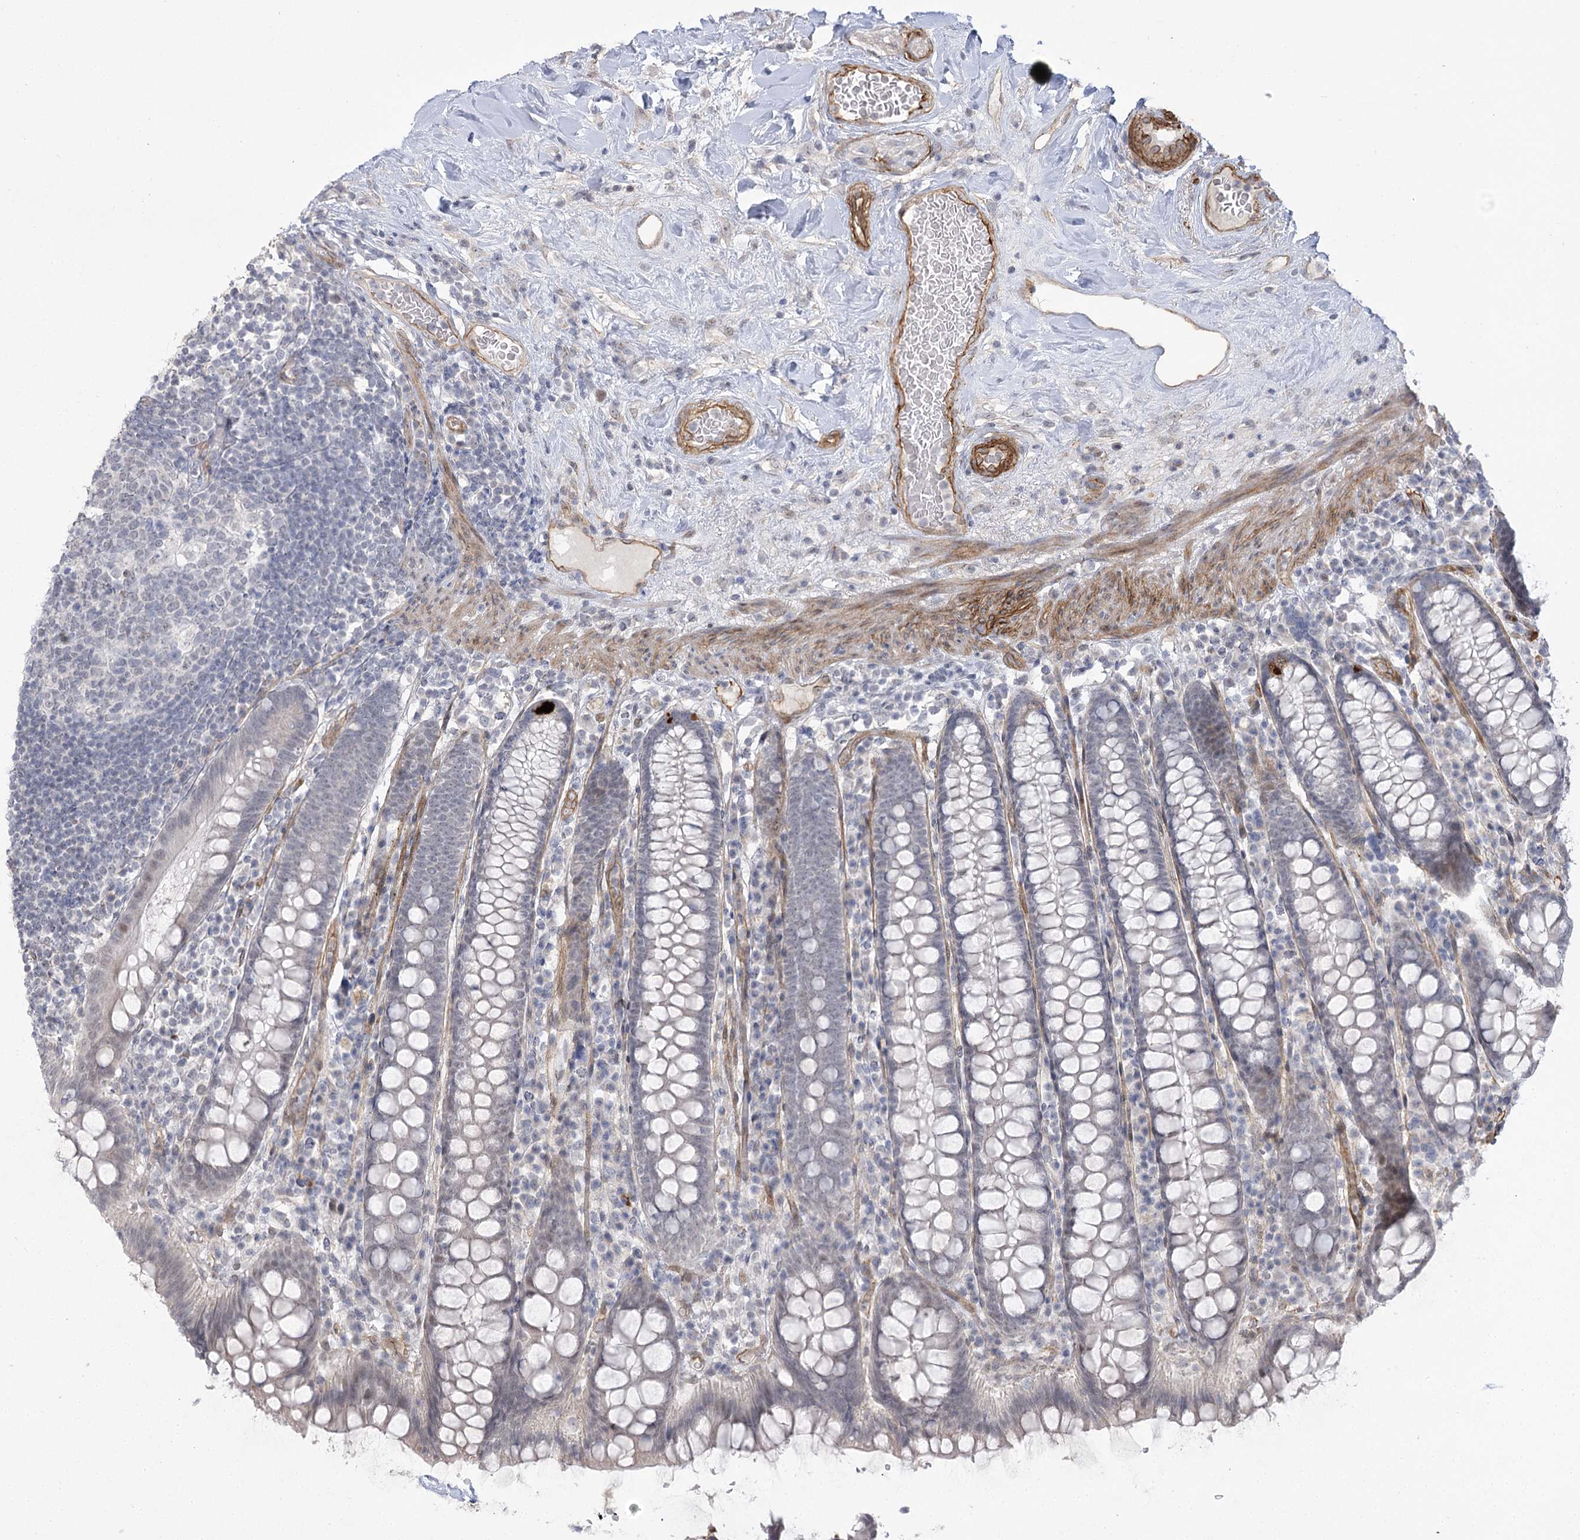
{"staining": {"intensity": "moderate", "quantity": ">75%", "location": "cytoplasmic/membranous"}, "tissue": "colon", "cell_type": "Endothelial cells", "image_type": "normal", "snomed": [{"axis": "morphology", "description": "Normal tissue, NOS"}, {"axis": "topography", "description": "Colon"}], "caption": "This micrograph reveals IHC staining of benign human colon, with medium moderate cytoplasmic/membranous expression in approximately >75% of endothelial cells.", "gene": "AMTN", "patient": {"sex": "female", "age": 79}}